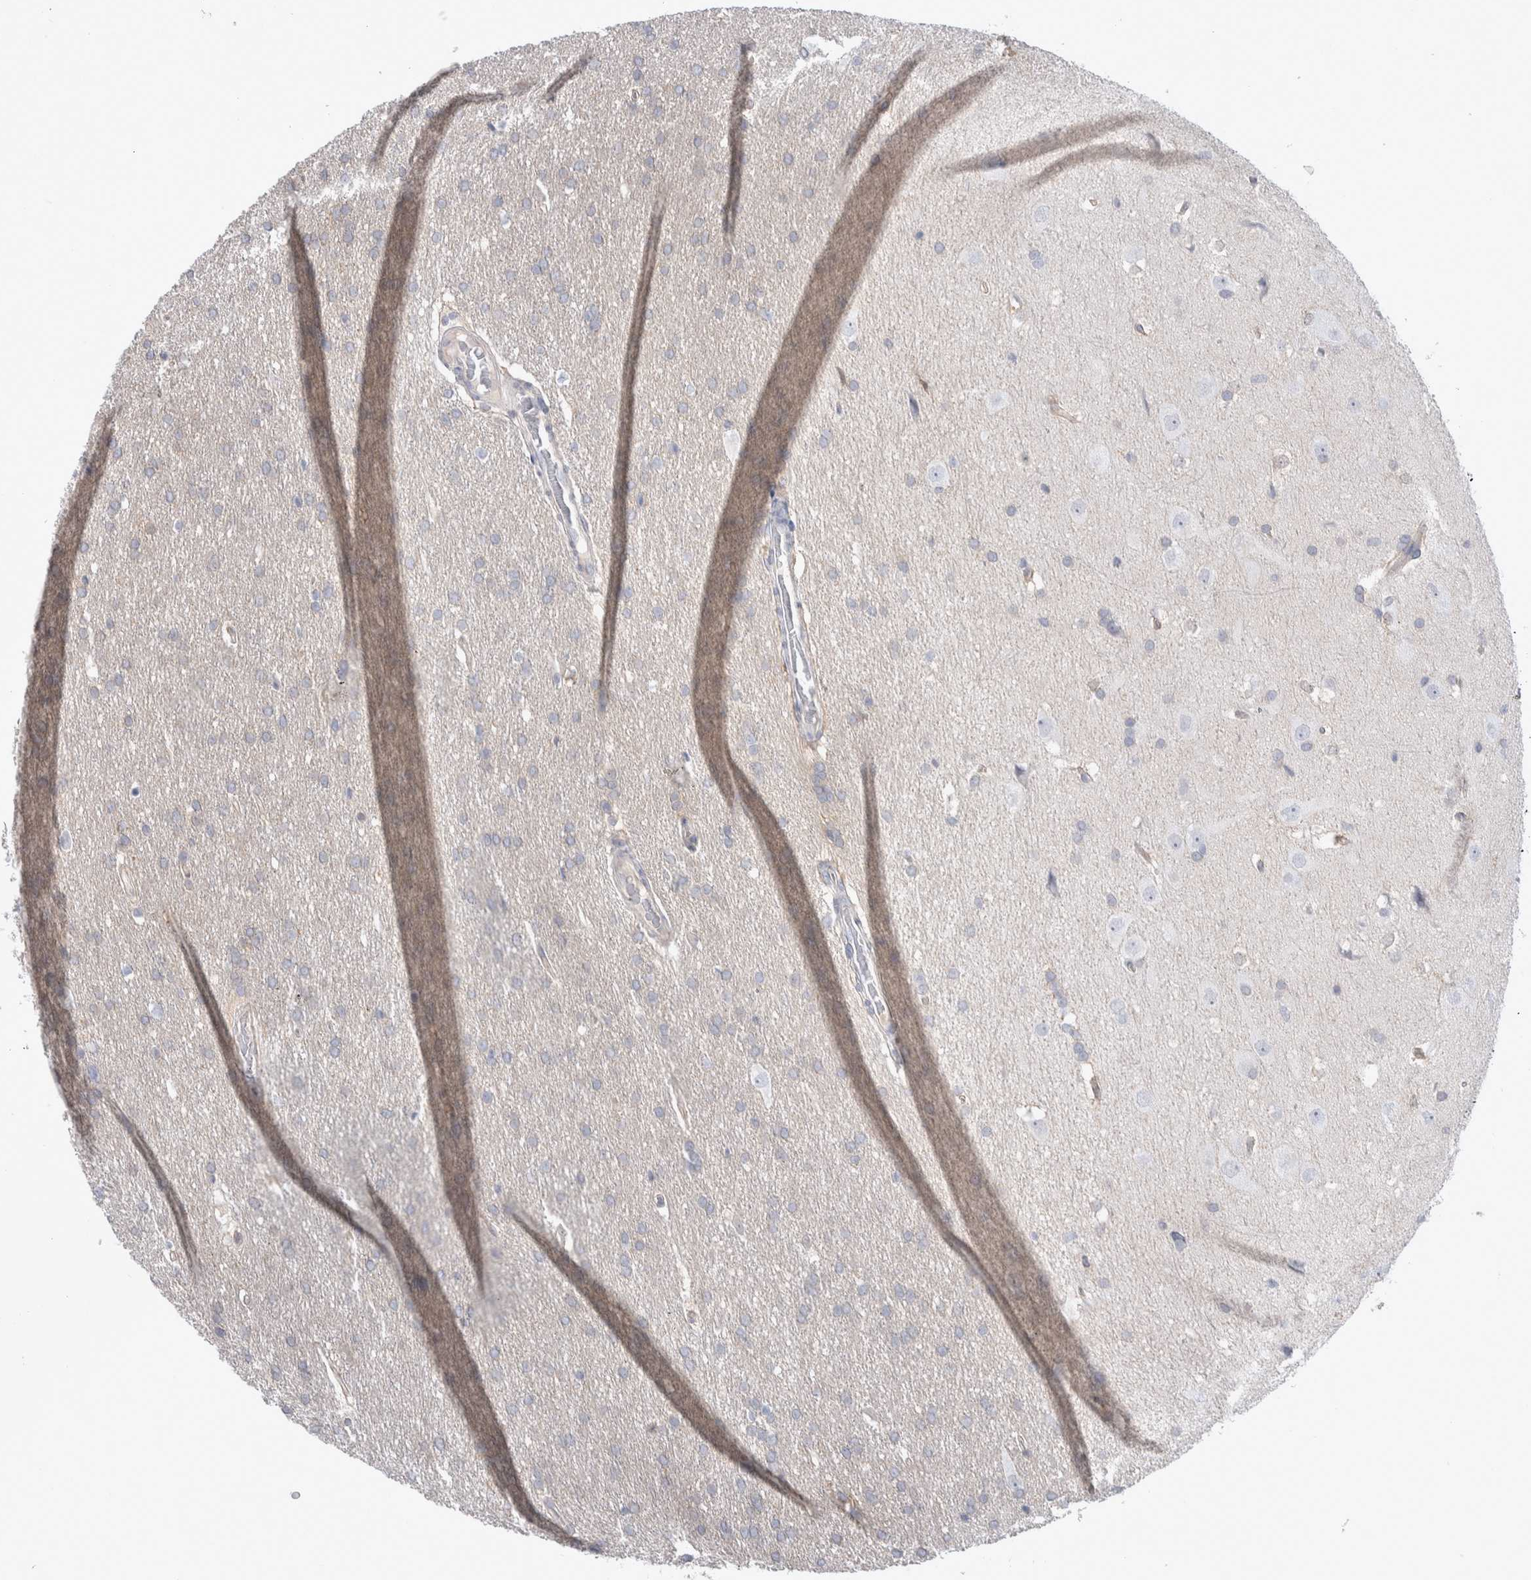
{"staining": {"intensity": "negative", "quantity": "none", "location": "none"}, "tissue": "glioma", "cell_type": "Tumor cells", "image_type": "cancer", "snomed": [{"axis": "morphology", "description": "Glioma, malignant, Low grade"}, {"axis": "topography", "description": "Brain"}], "caption": "Tumor cells show no significant protein positivity in low-grade glioma (malignant). (Stains: DAB (3,3'-diaminobenzidine) IHC with hematoxylin counter stain, Microscopy: brightfield microscopy at high magnification).", "gene": "HTATIP2", "patient": {"sex": "female", "age": 37}}